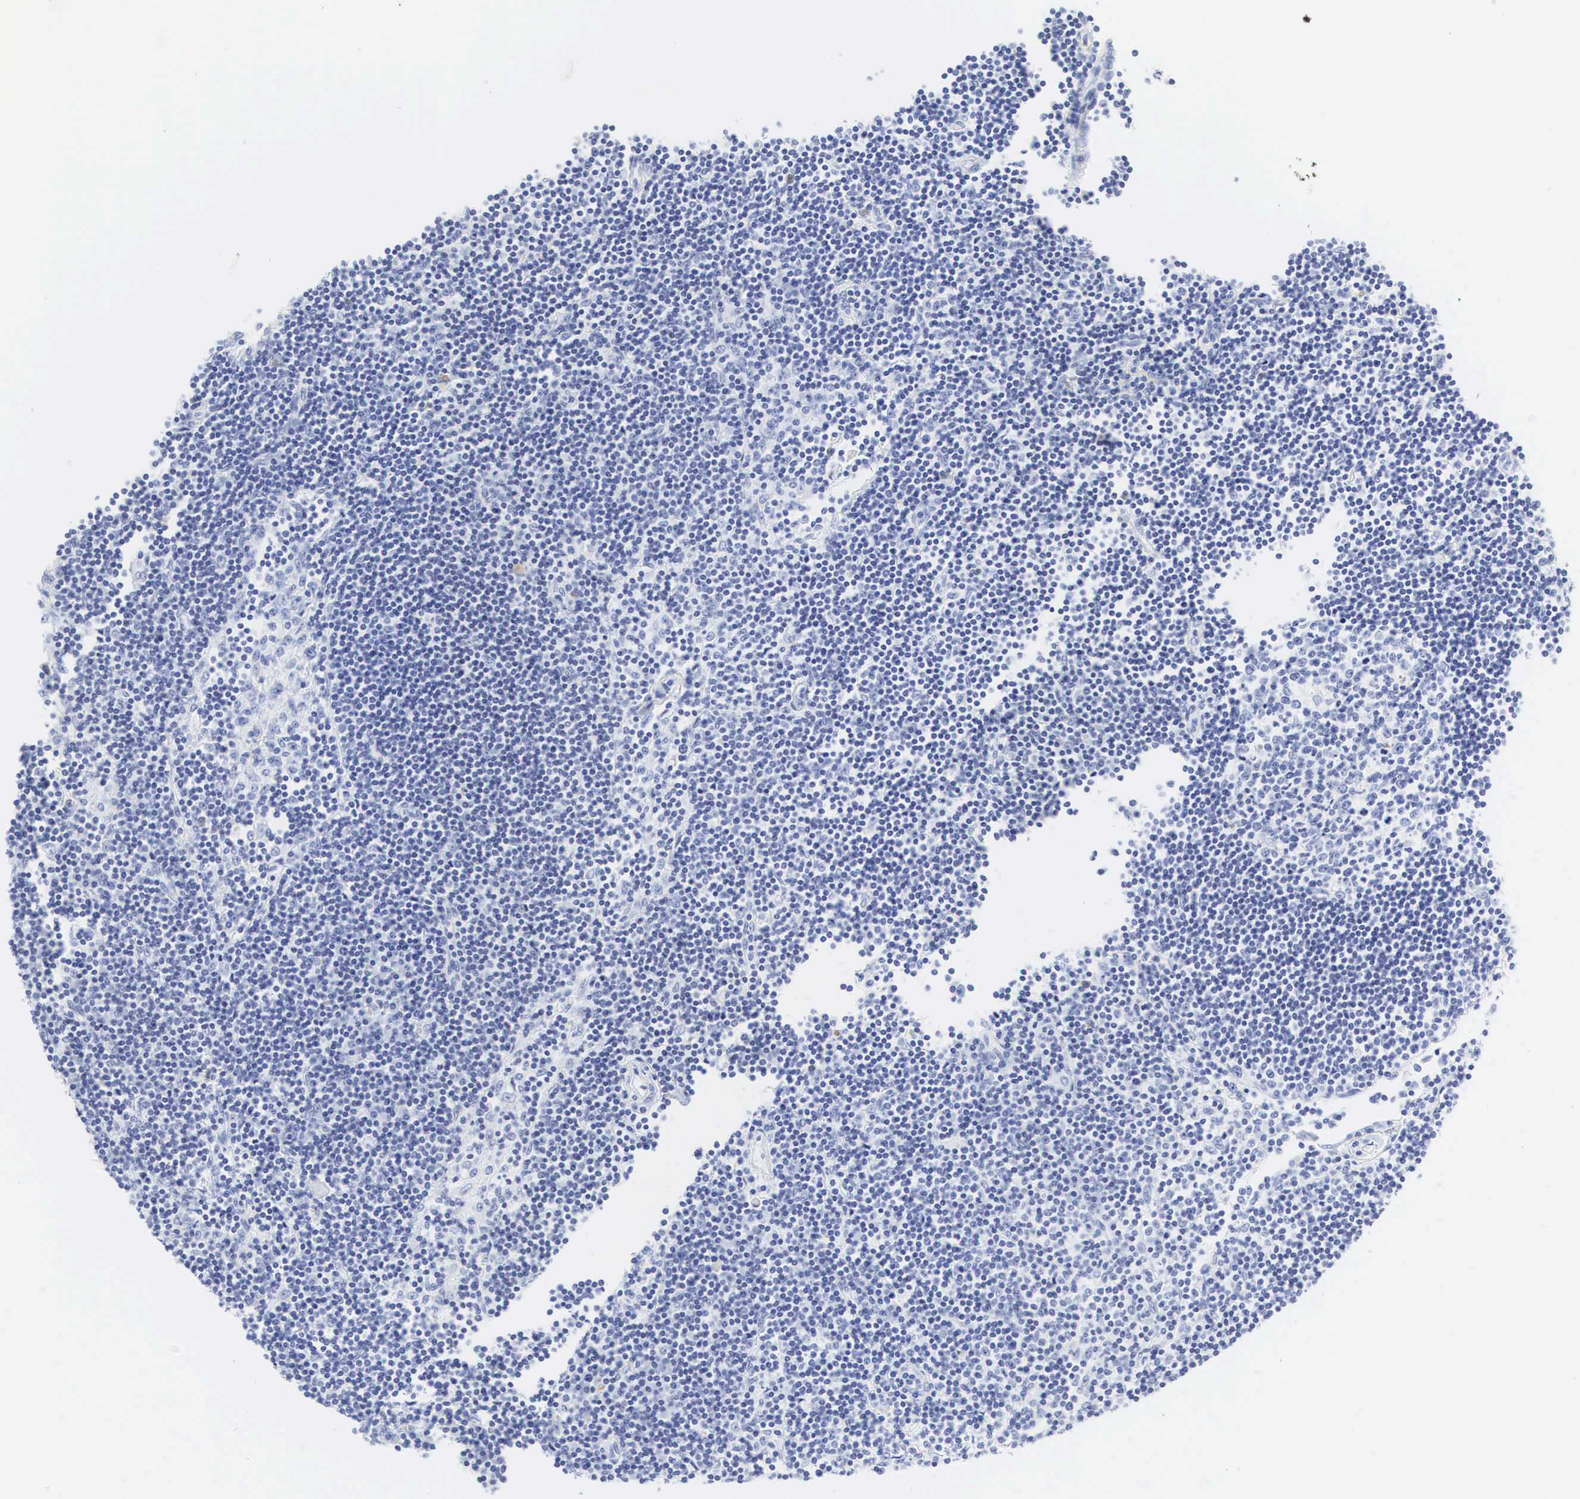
{"staining": {"intensity": "negative", "quantity": "none", "location": "none"}, "tissue": "lymph node", "cell_type": "Germinal center cells", "image_type": "normal", "snomed": [{"axis": "morphology", "description": "Normal tissue, NOS"}, {"axis": "topography", "description": "Lymph node"}], "caption": "Lymph node stained for a protein using IHC reveals no expression germinal center cells.", "gene": "CGB3", "patient": {"sex": "female", "age": 53}}